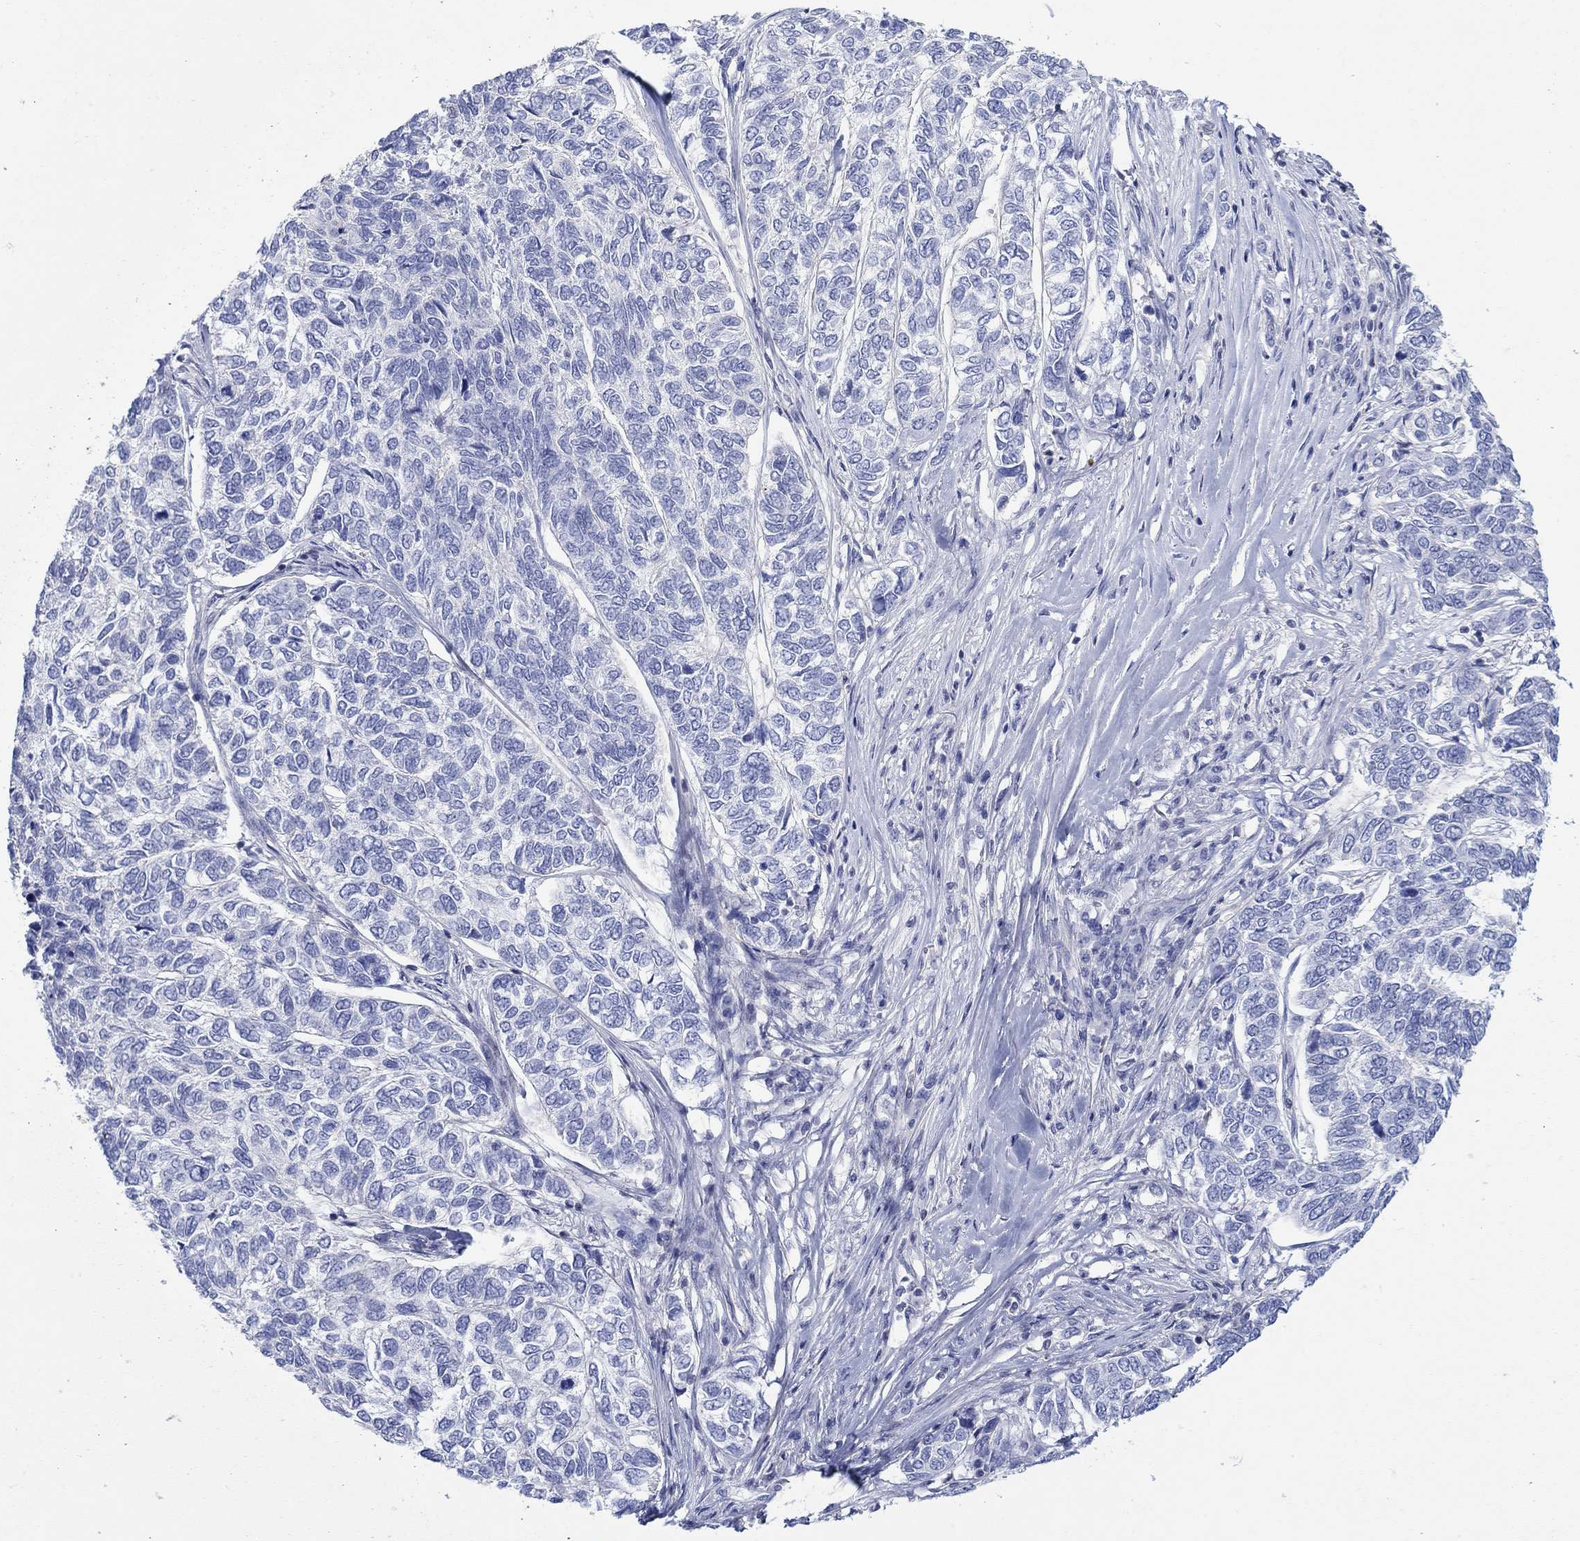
{"staining": {"intensity": "negative", "quantity": "none", "location": "none"}, "tissue": "skin cancer", "cell_type": "Tumor cells", "image_type": "cancer", "snomed": [{"axis": "morphology", "description": "Basal cell carcinoma"}, {"axis": "topography", "description": "Skin"}], "caption": "Tumor cells are negative for brown protein staining in skin basal cell carcinoma.", "gene": "PPIL6", "patient": {"sex": "female", "age": 65}}